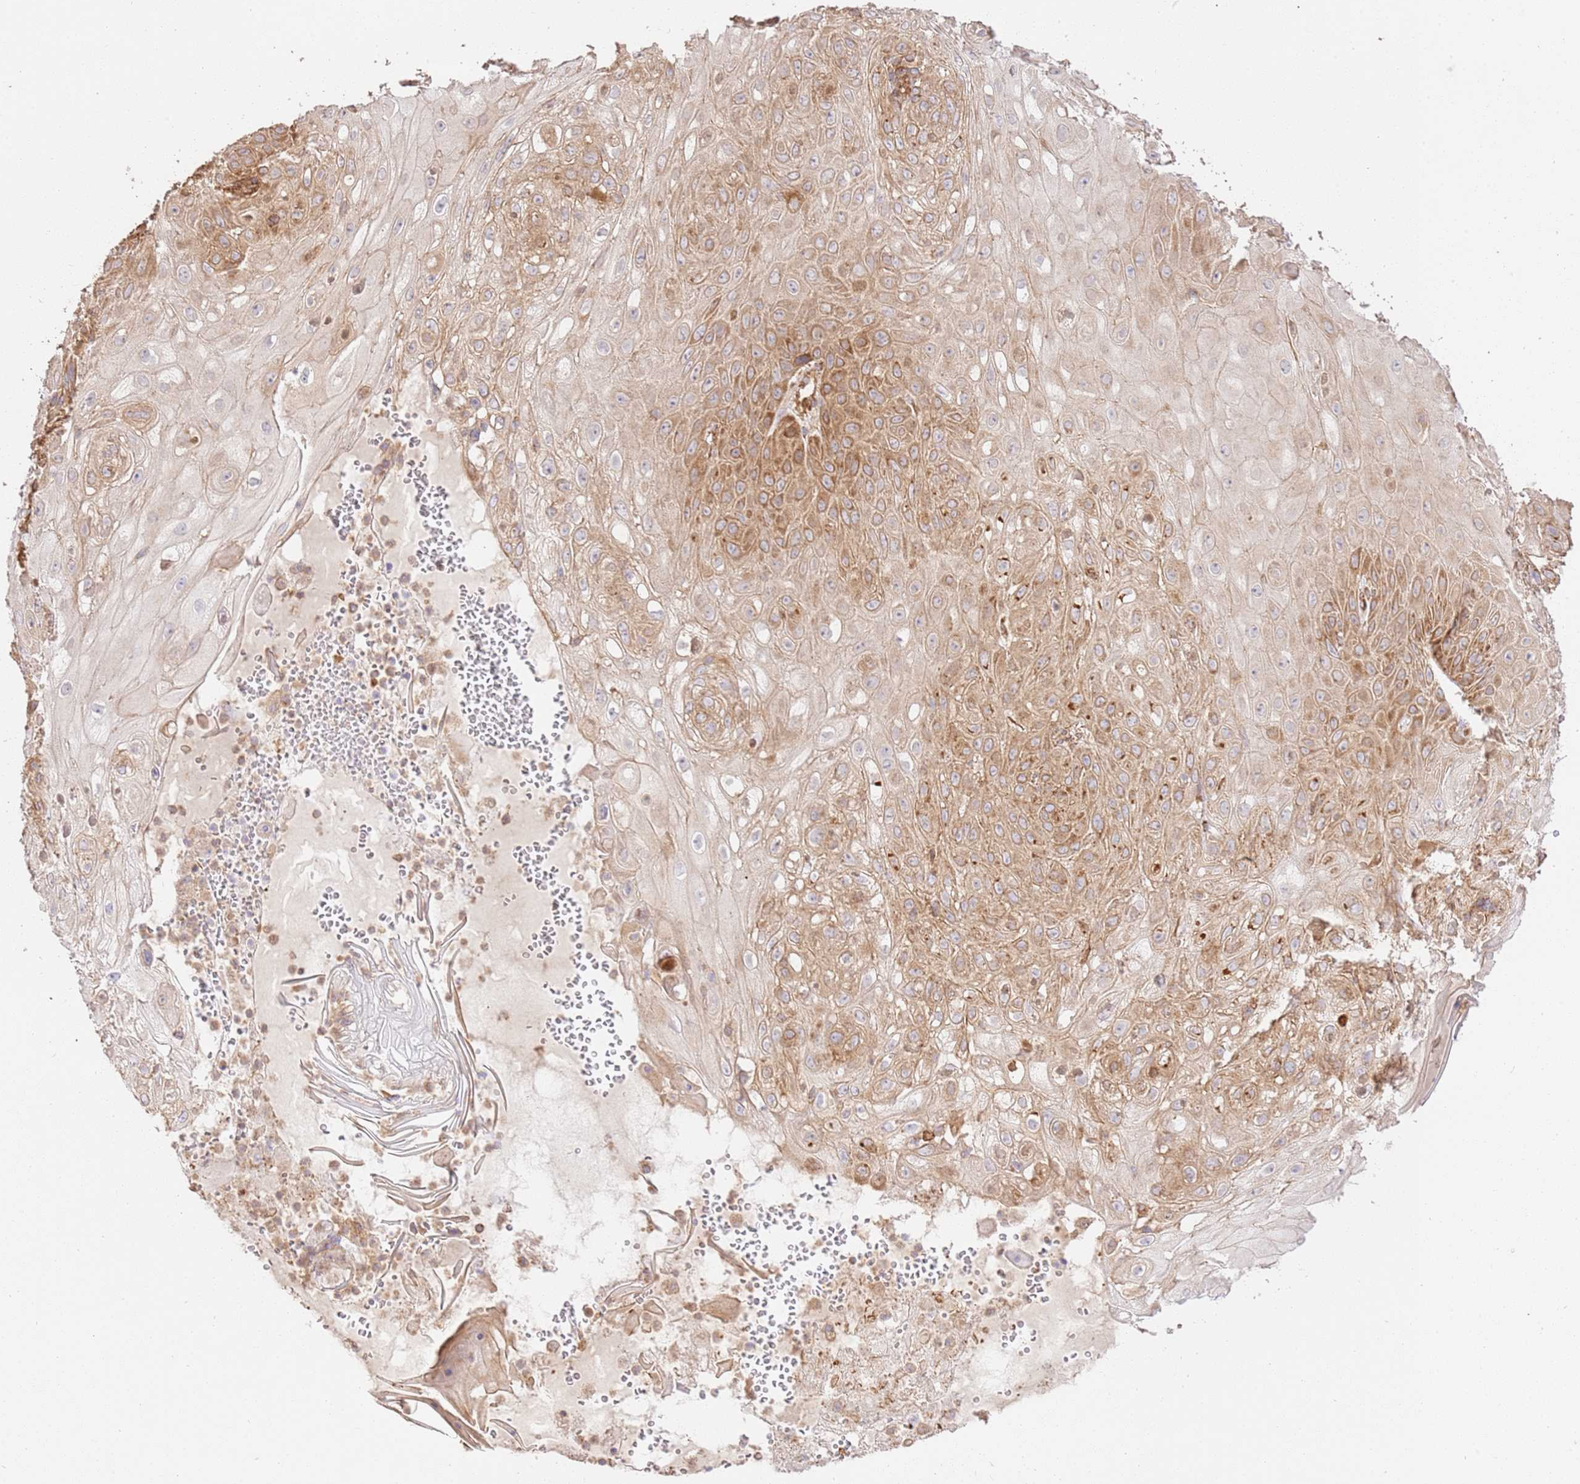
{"staining": {"intensity": "moderate", "quantity": ">75%", "location": "cytoplasmic/membranous"}, "tissue": "skin cancer", "cell_type": "Tumor cells", "image_type": "cancer", "snomed": [{"axis": "morphology", "description": "Normal tissue, NOS"}, {"axis": "morphology", "description": "Squamous cell carcinoma, NOS"}, {"axis": "topography", "description": "Skin"}, {"axis": "topography", "description": "Cartilage tissue"}], "caption": "This micrograph exhibits skin squamous cell carcinoma stained with immunohistochemistry (IHC) to label a protein in brown. The cytoplasmic/membranous of tumor cells show moderate positivity for the protein. Nuclei are counter-stained blue.", "gene": "ZBTB39", "patient": {"sex": "female", "age": 79}}